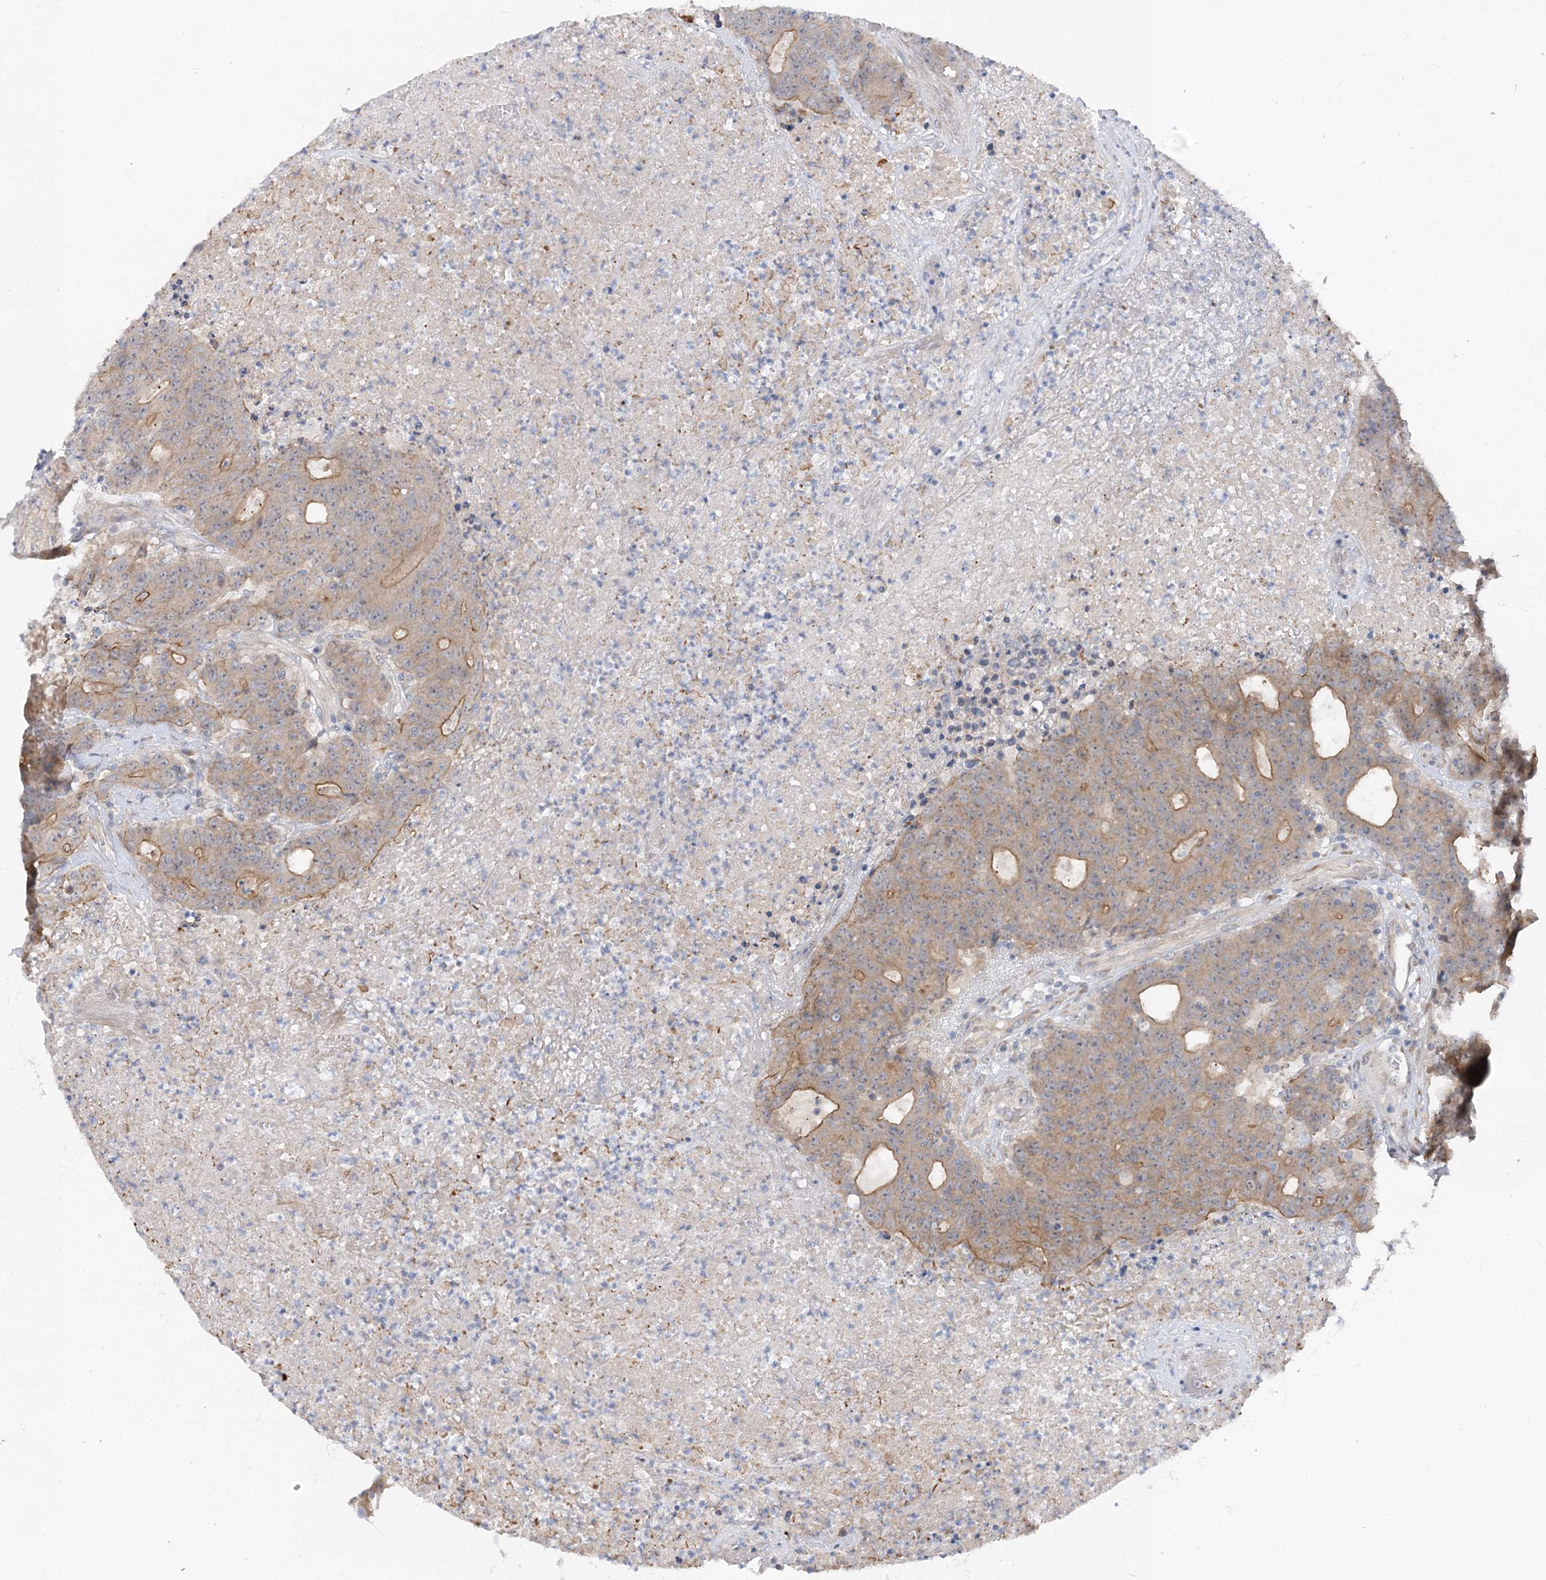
{"staining": {"intensity": "moderate", "quantity": ">75%", "location": "cytoplasmic/membranous"}, "tissue": "colorectal cancer", "cell_type": "Tumor cells", "image_type": "cancer", "snomed": [{"axis": "morphology", "description": "Adenocarcinoma, NOS"}, {"axis": "topography", "description": "Colon"}], "caption": "The histopathology image shows immunohistochemical staining of colorectal adenocarcinoma. There is moderate cytoplasmic/membranous positivity is present in about >75% of tumor cells. (Brightfield microscopy of DAB IHC at high magnification).", "gene": "FGF19", "patient": {"sex": "female", "age": 75}}